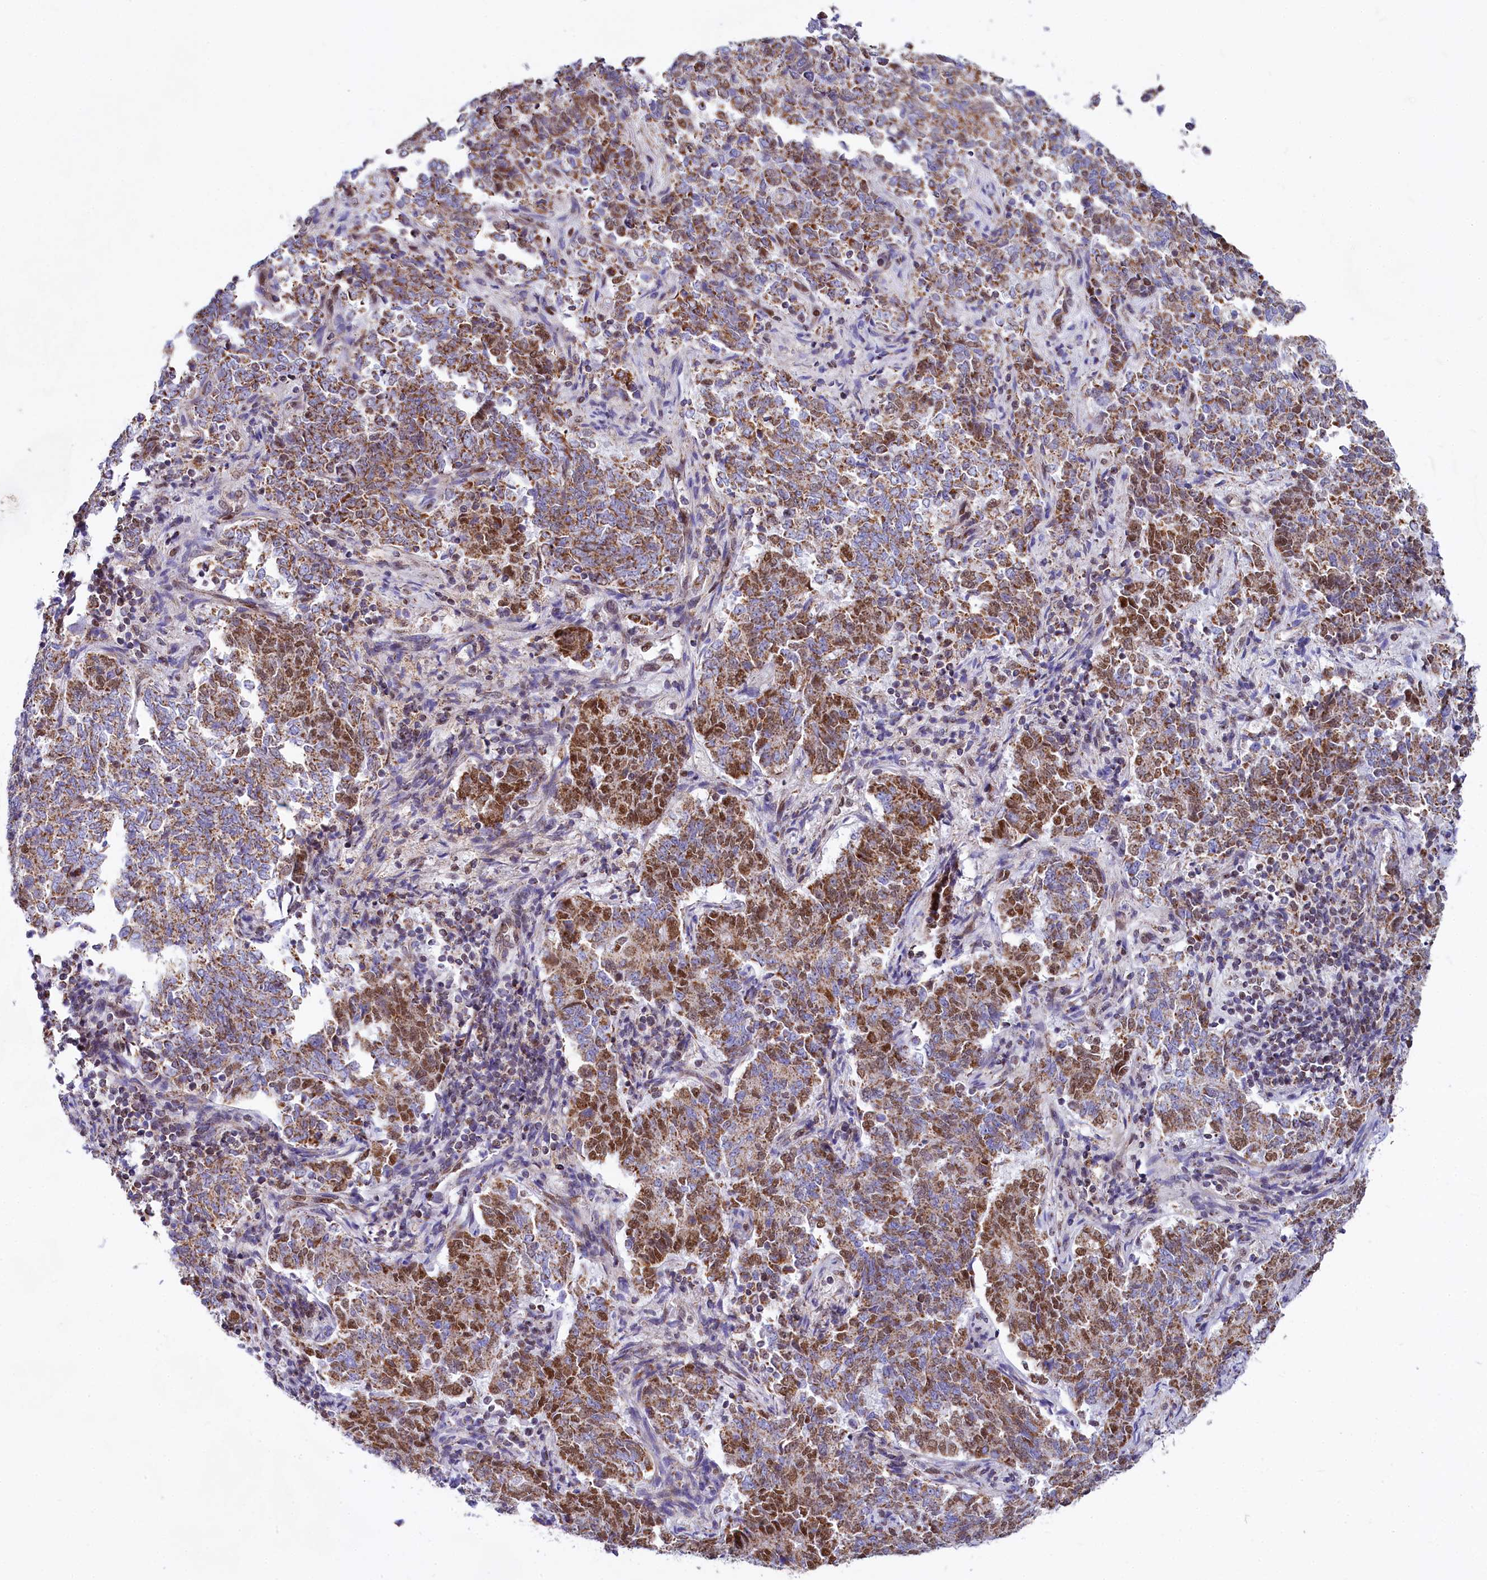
{"staining": {"intensity": "moderate", "quantity": ">75%", "location": "cytoplasmic/membranous,nuclear"}, "tissue": "endometrial cancer", "cell_type": "Tumor cells", "image_type": "cancer", "snomed": [{"axis": "morphology", "description": "Adenocarcinoma, NOS"}, {"axis": "topography", "description": "Endometrium"}], "caption": "A brown stain highlights moderate cytoplasmic/membranous and nuclear positivity of a protein in endometrial cancer tumor cells. (DAB (3,3'-diaminobenzidine) IHC with brightfield microscopy, high magnification).", "gene": "MORN3", "patient": {"sex": "female", "age": 80}}